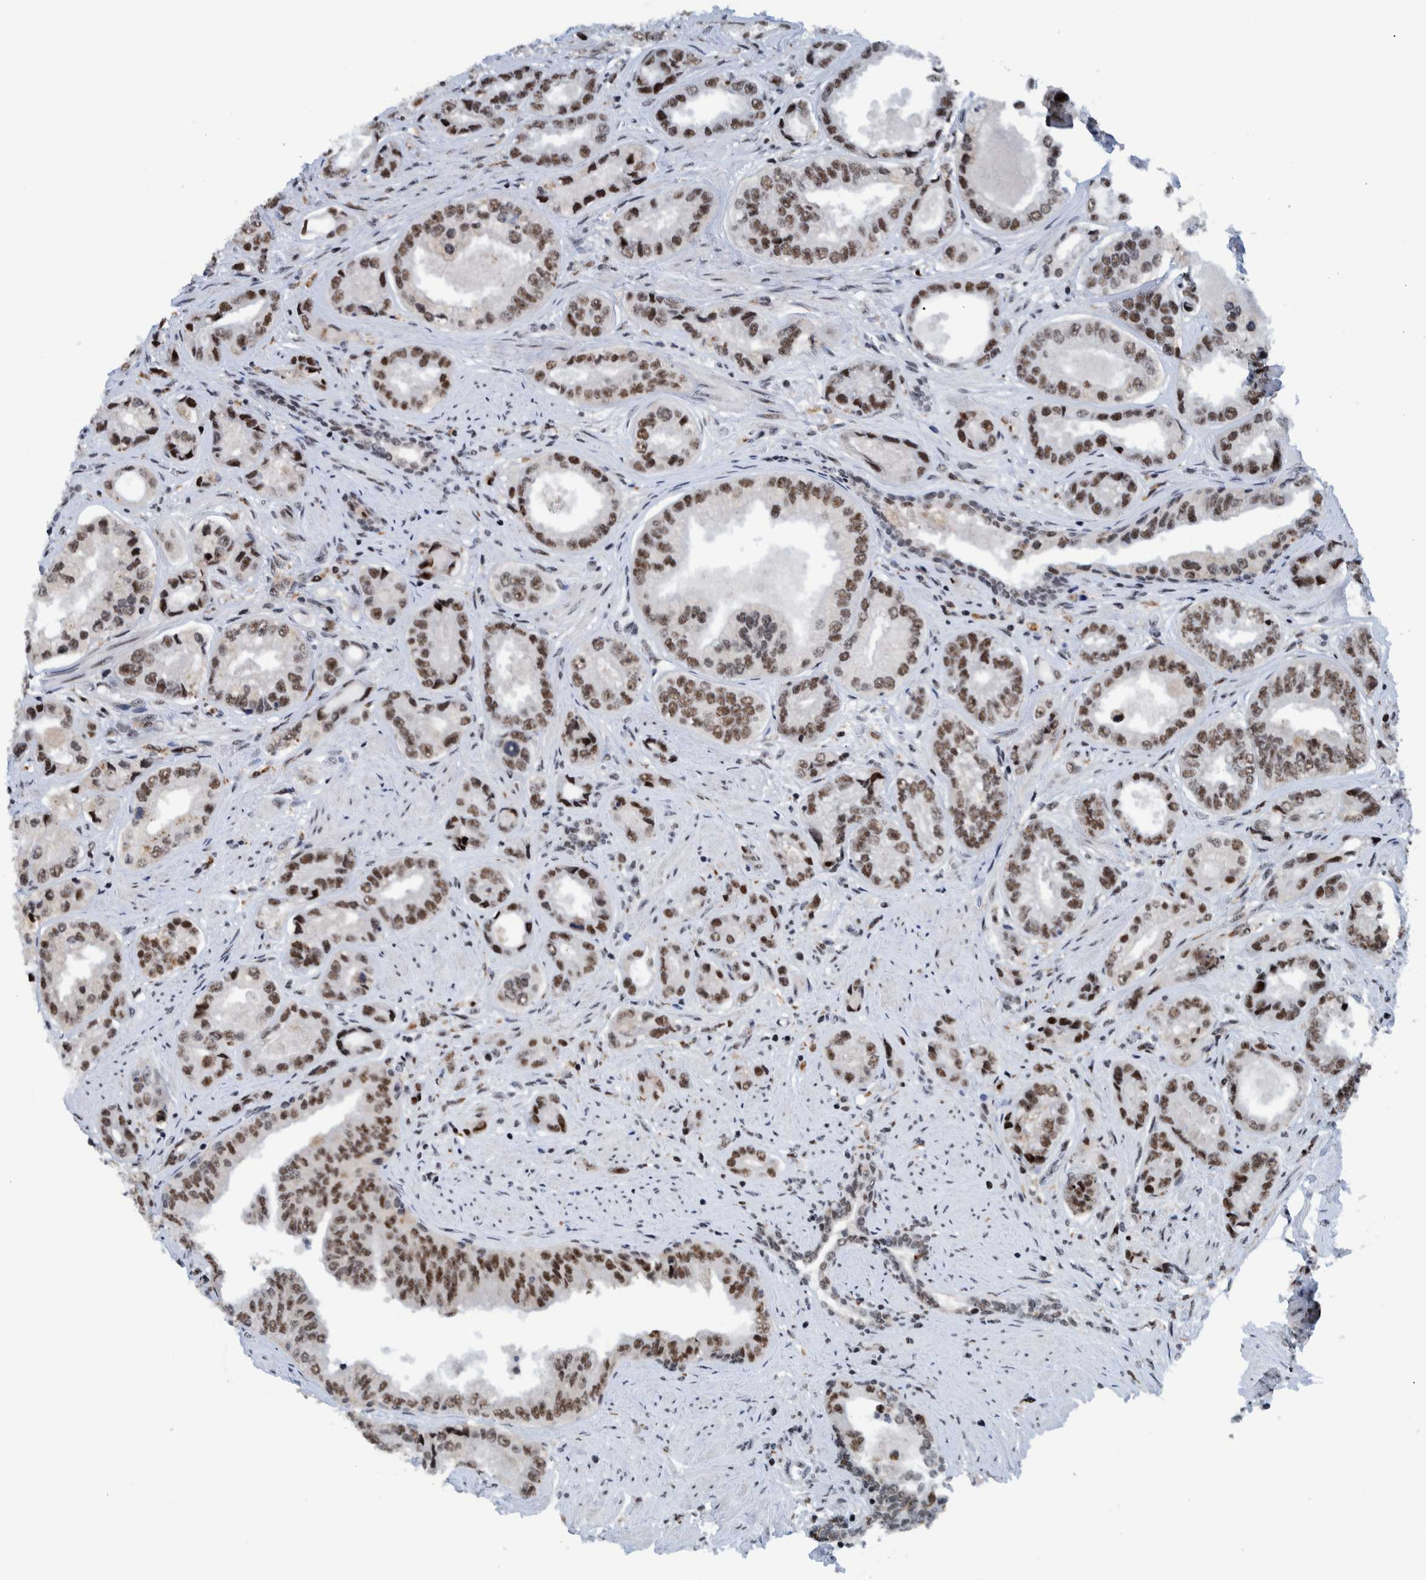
{"staining": {"intensity": "strong", "quantity": ">75%", "location": "nuclear"}, "tissue": "prostate cancer", "cell_type": "Tumor cells", "image_type": "cancer", "snomed": [{"axis": "morphology", "description": "Adenocarcinoma, High grade"}, {"axis": "topography", "description": "Prostate"}], "caption": "A photomicrograph of adenocarcinoma (high-grade) (prostate) stained for a protein shows strong nuclear brown staining in tumor cells.", "gene": "EFTUD2", "patient": {"sex": "male", "age": 61}}